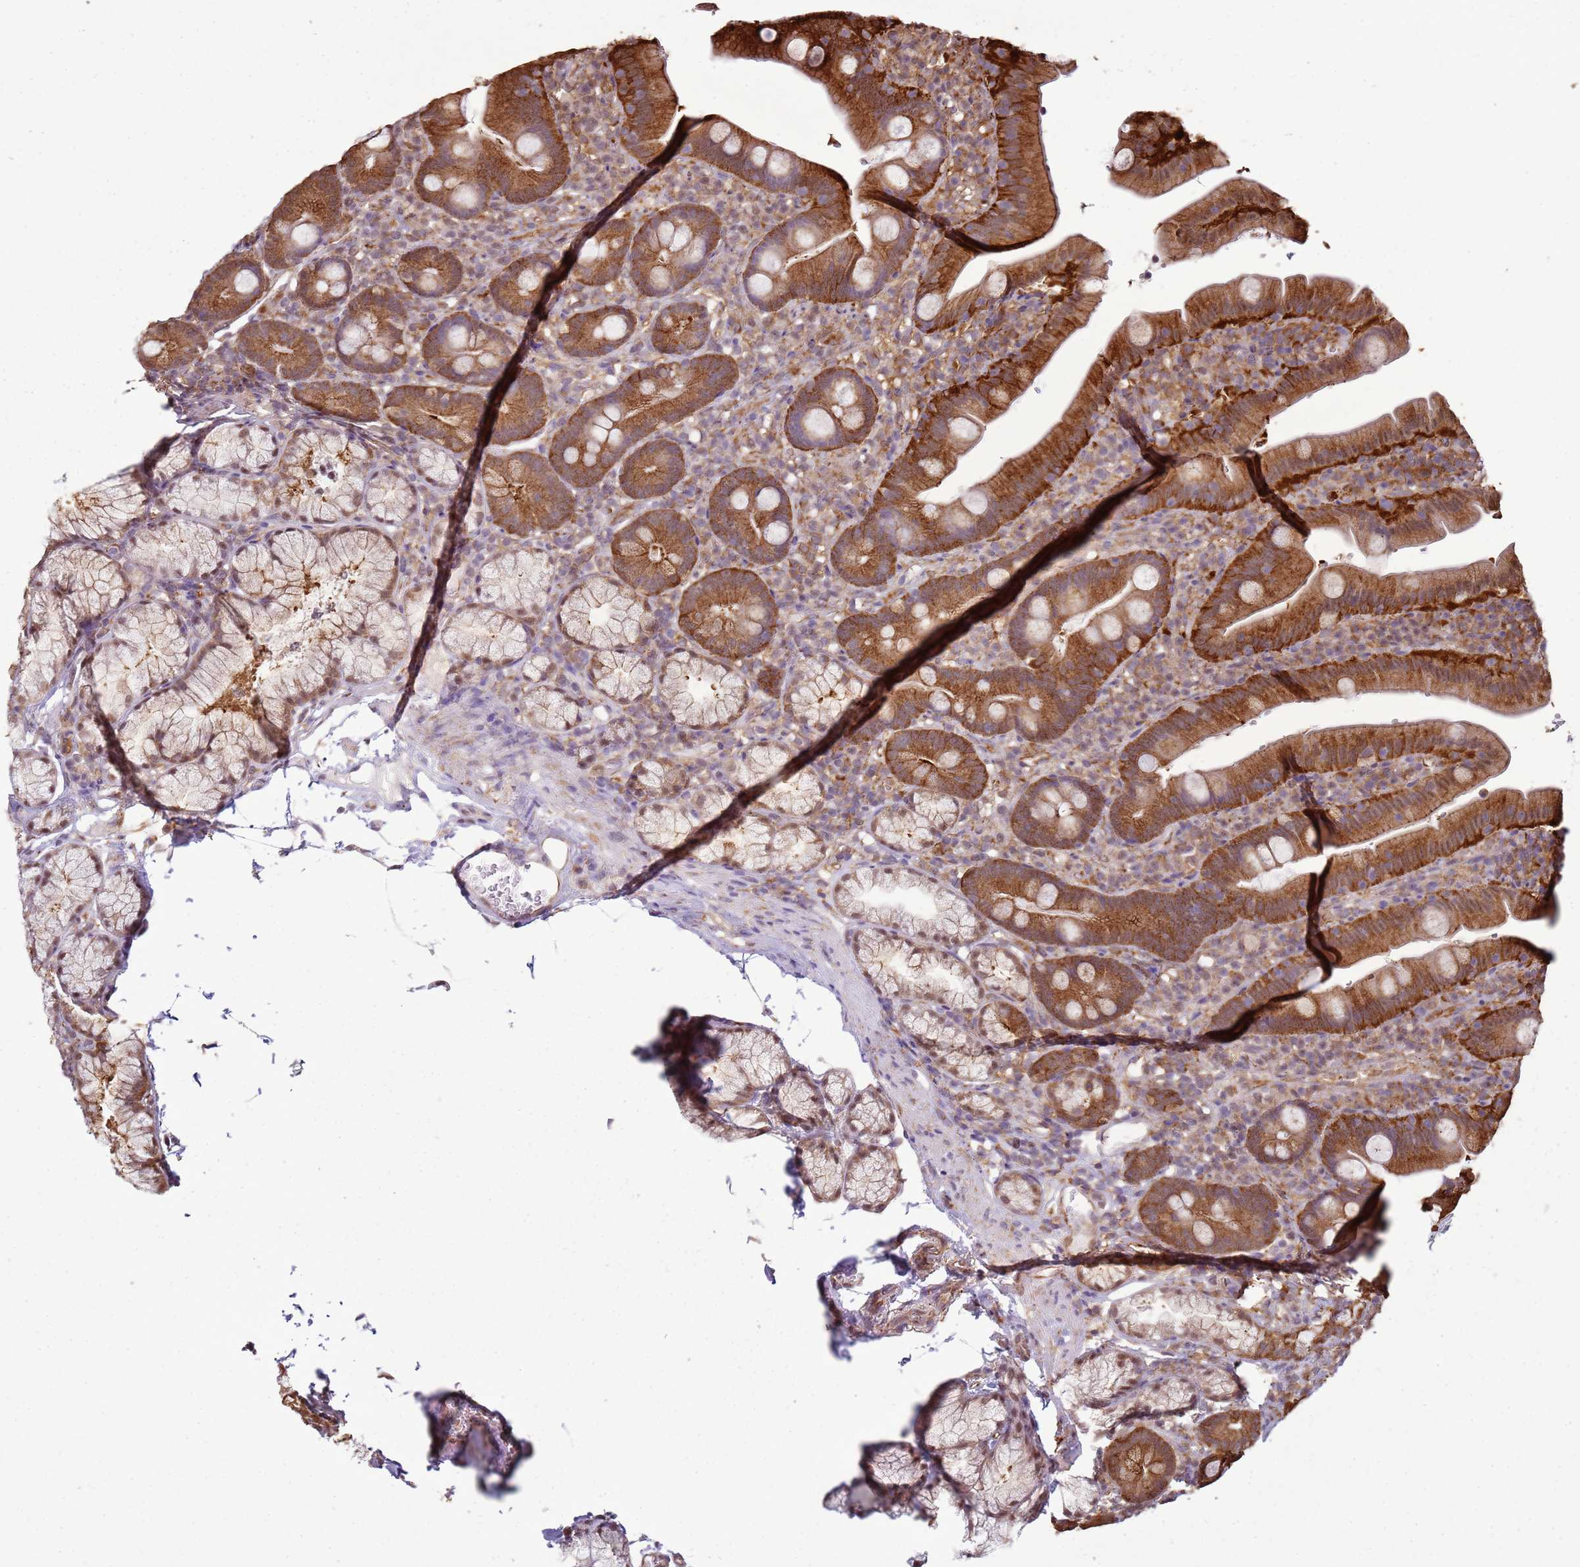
{"staining": {"intensity": "strong", "quantity": ">75%", "location": "cytoplasmic/membranous,nuclear"}, "tissue": "duodenum", "cell_type": "Glandular cells", "image_type": "normal", "snomed": [{"axis": "morphology", "description": "Normal tissue, NOS"}, {"axis": "topography", "description": "Duodenum"}], "caption": "A photomicrograph showing strong cytoplasmic/membranous,nuclear staining in about >75% of glandular cells in benign duodenum, as visualized by brown immunohistochemical staining.", "gene": "GABRE", "patient": {"sex": "female", "age": 67}}